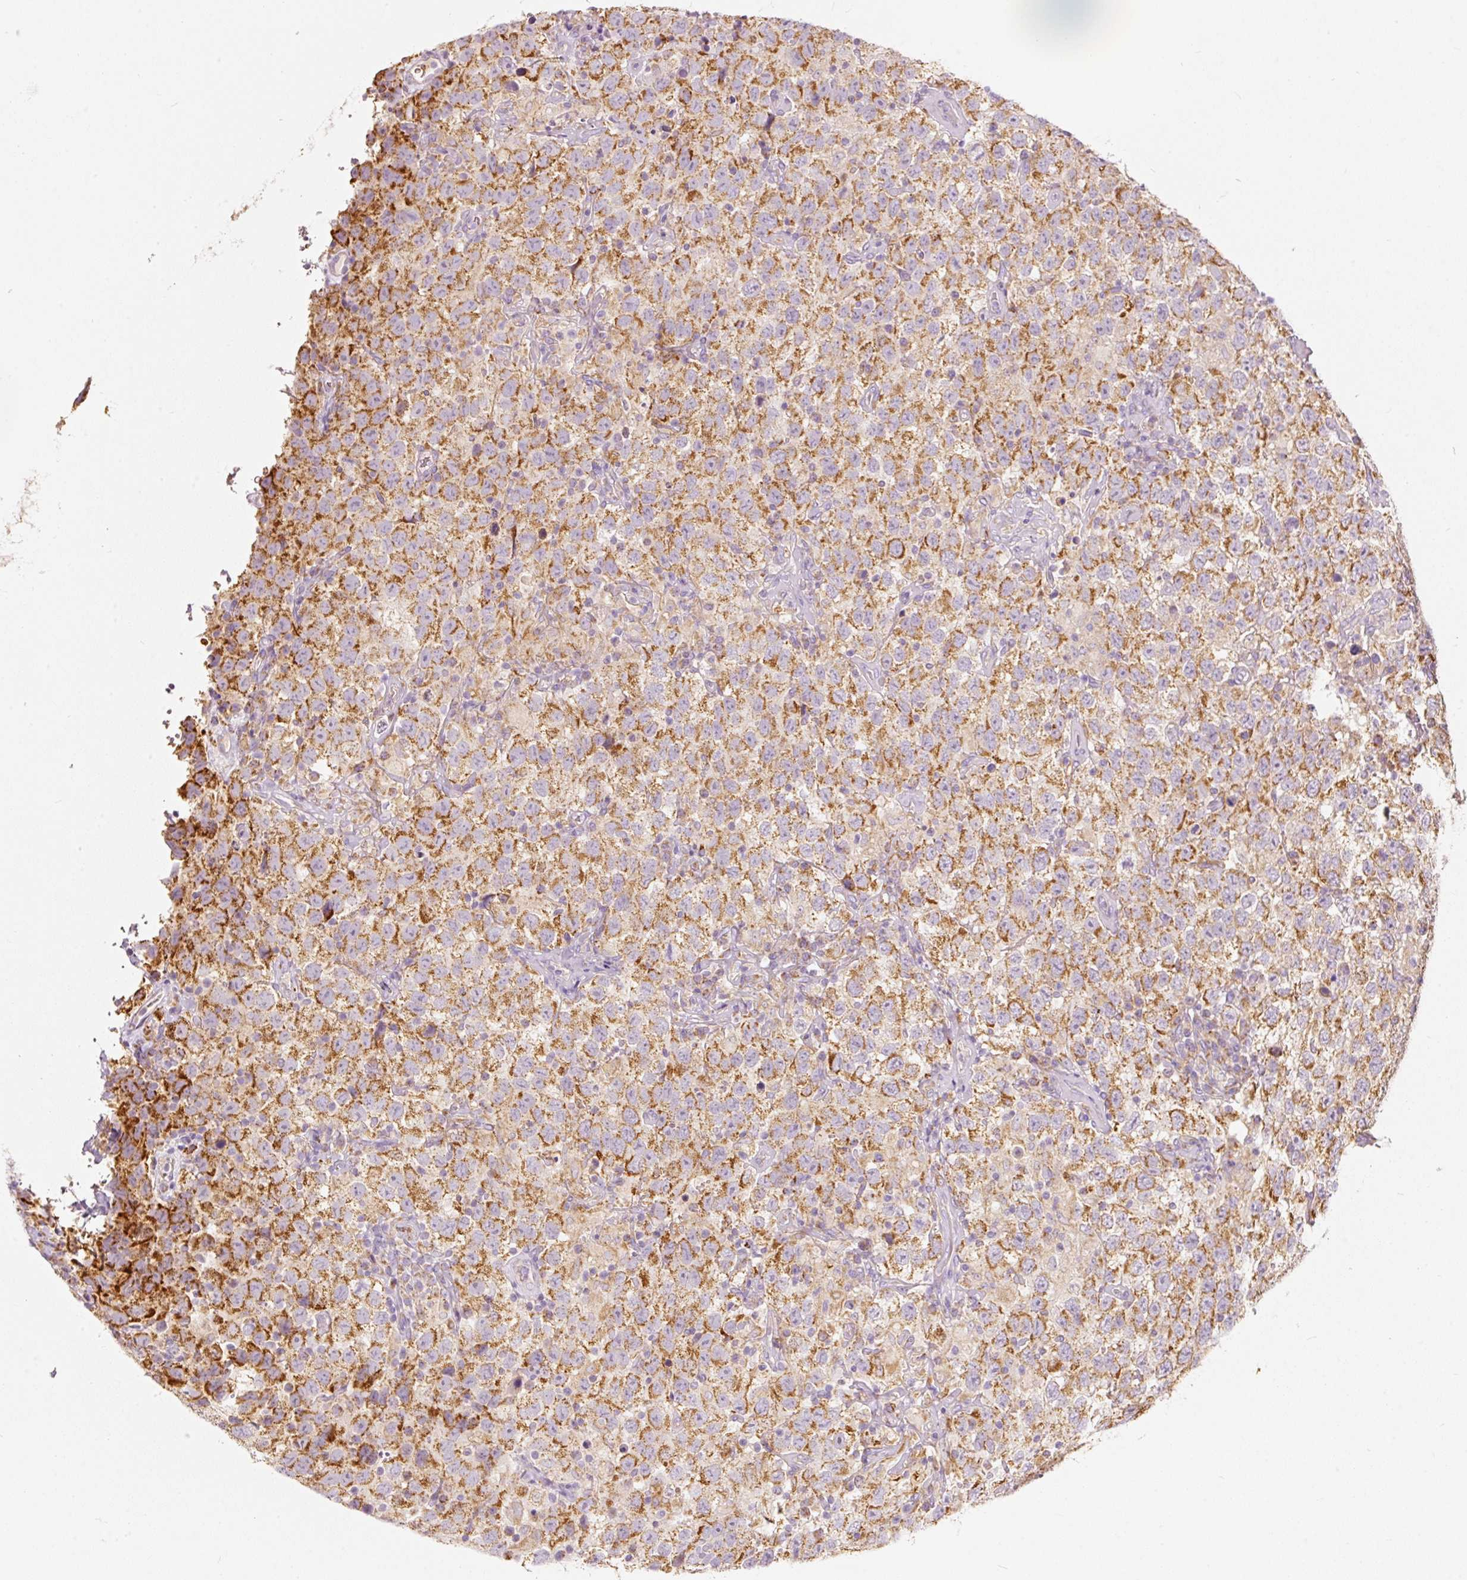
{"staining": {"intensity": "strong", "quantity": "25%-75%", "location": "cytoplasmic/membranous"}, "tissue": "testis cancer", "cell_type": "Tumor cells", "image_type": "cancer", "snomed": [{"axis": "morphology", "description": "Seminoma, NOS"}, {"axis": "topography", "description": "Testis"}], "caption": "The image shows staining of seminoma (testis), revealing strong cytoplasmic/membranous protein positivity (brown color) within tumor cells.", "gene": "MTHFD2", "patient": {"sex": "male", "age": 41}}